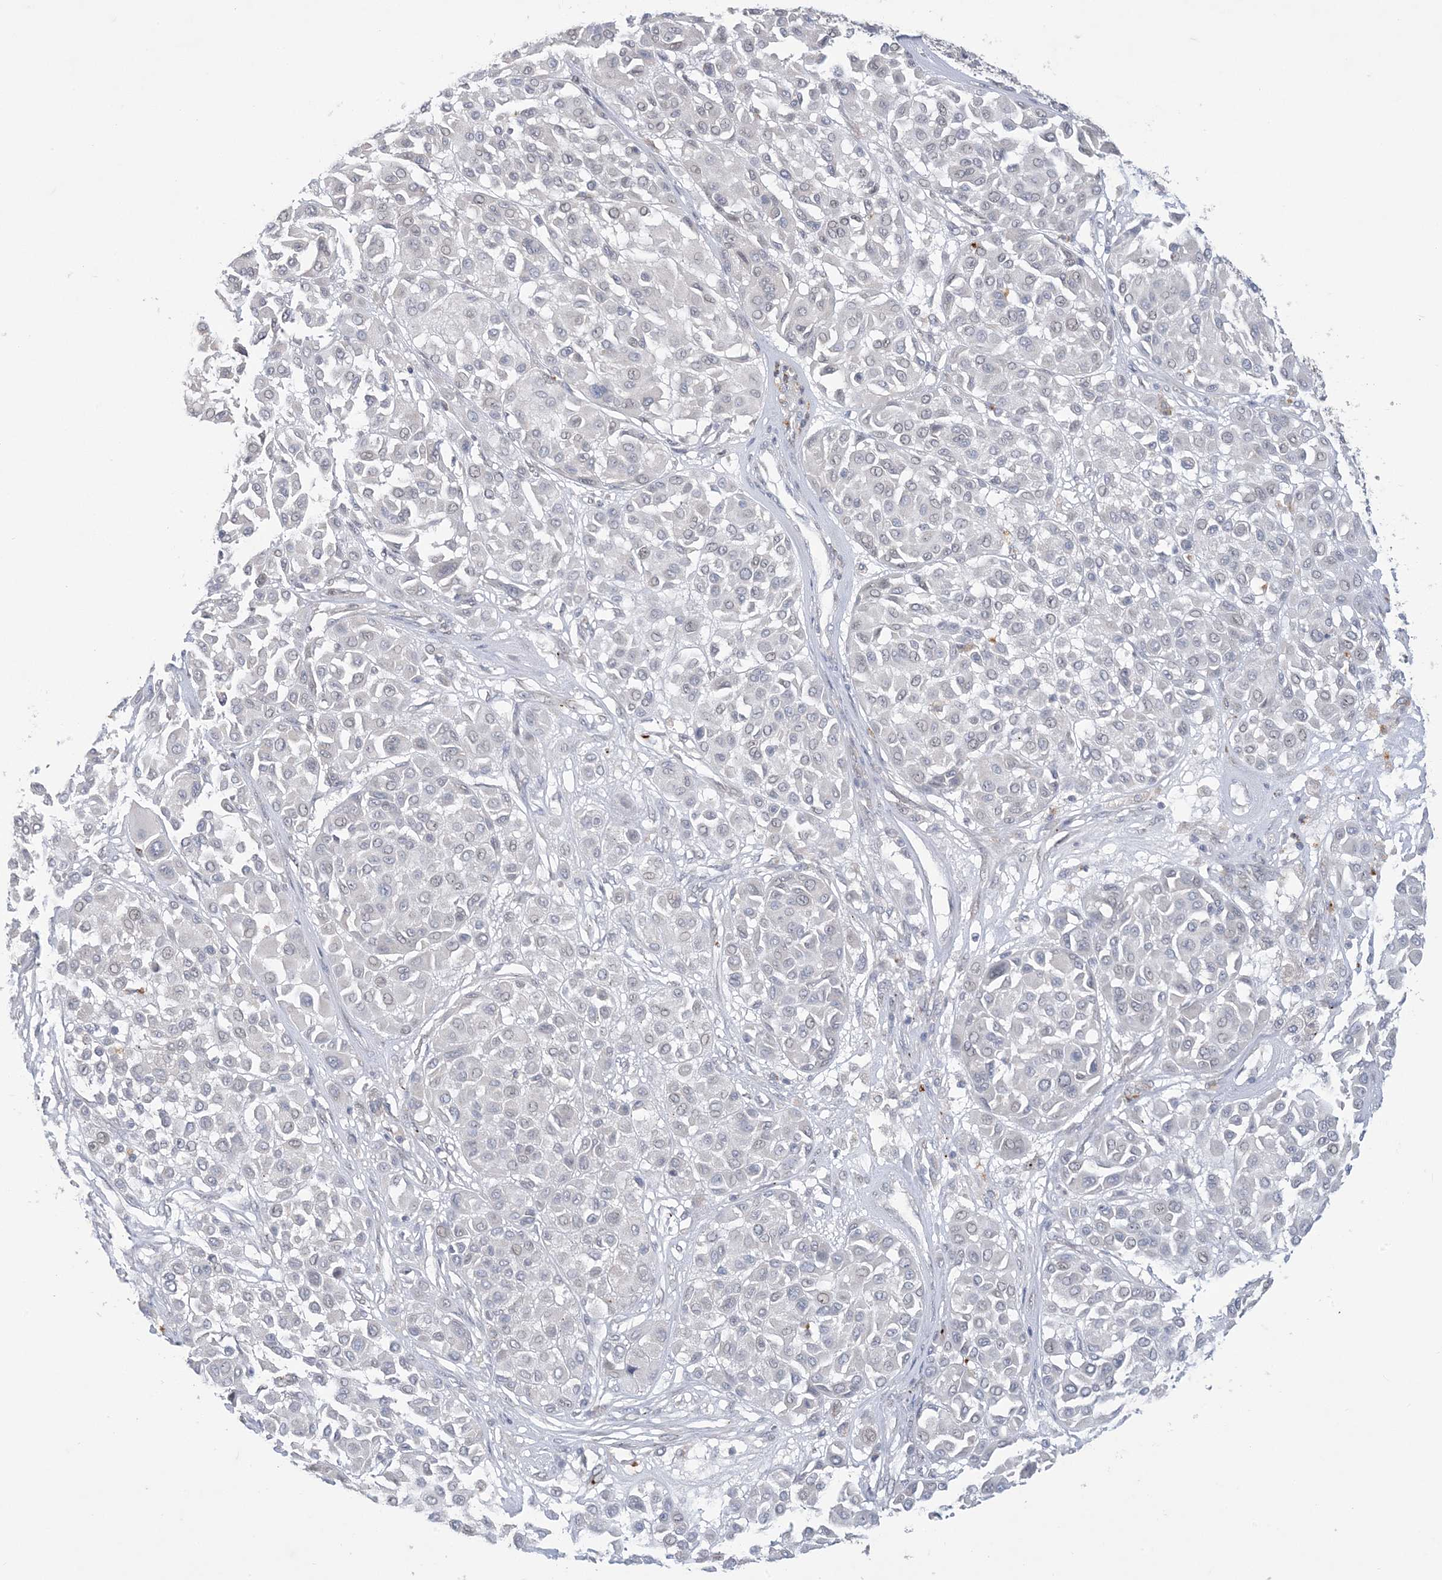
{"staining": {"intensity": "negative", "quantity": "none", "location": "none"}, "tissue": "melanoma", "cell_type": "Tumor cells", "image_type": "cancer", "snomed": [{"axis": "morphology", "description": "Malignant melanoma, Metastatic site"}, {"axis": "topography", "description": "Soft tissue"}], "caption": "Immunohistochemical staining of melanoma demonstrates no significant staining in tumor cells.", "gene": "KIF3A", "patient": {"sex": "male", "age": 41}}